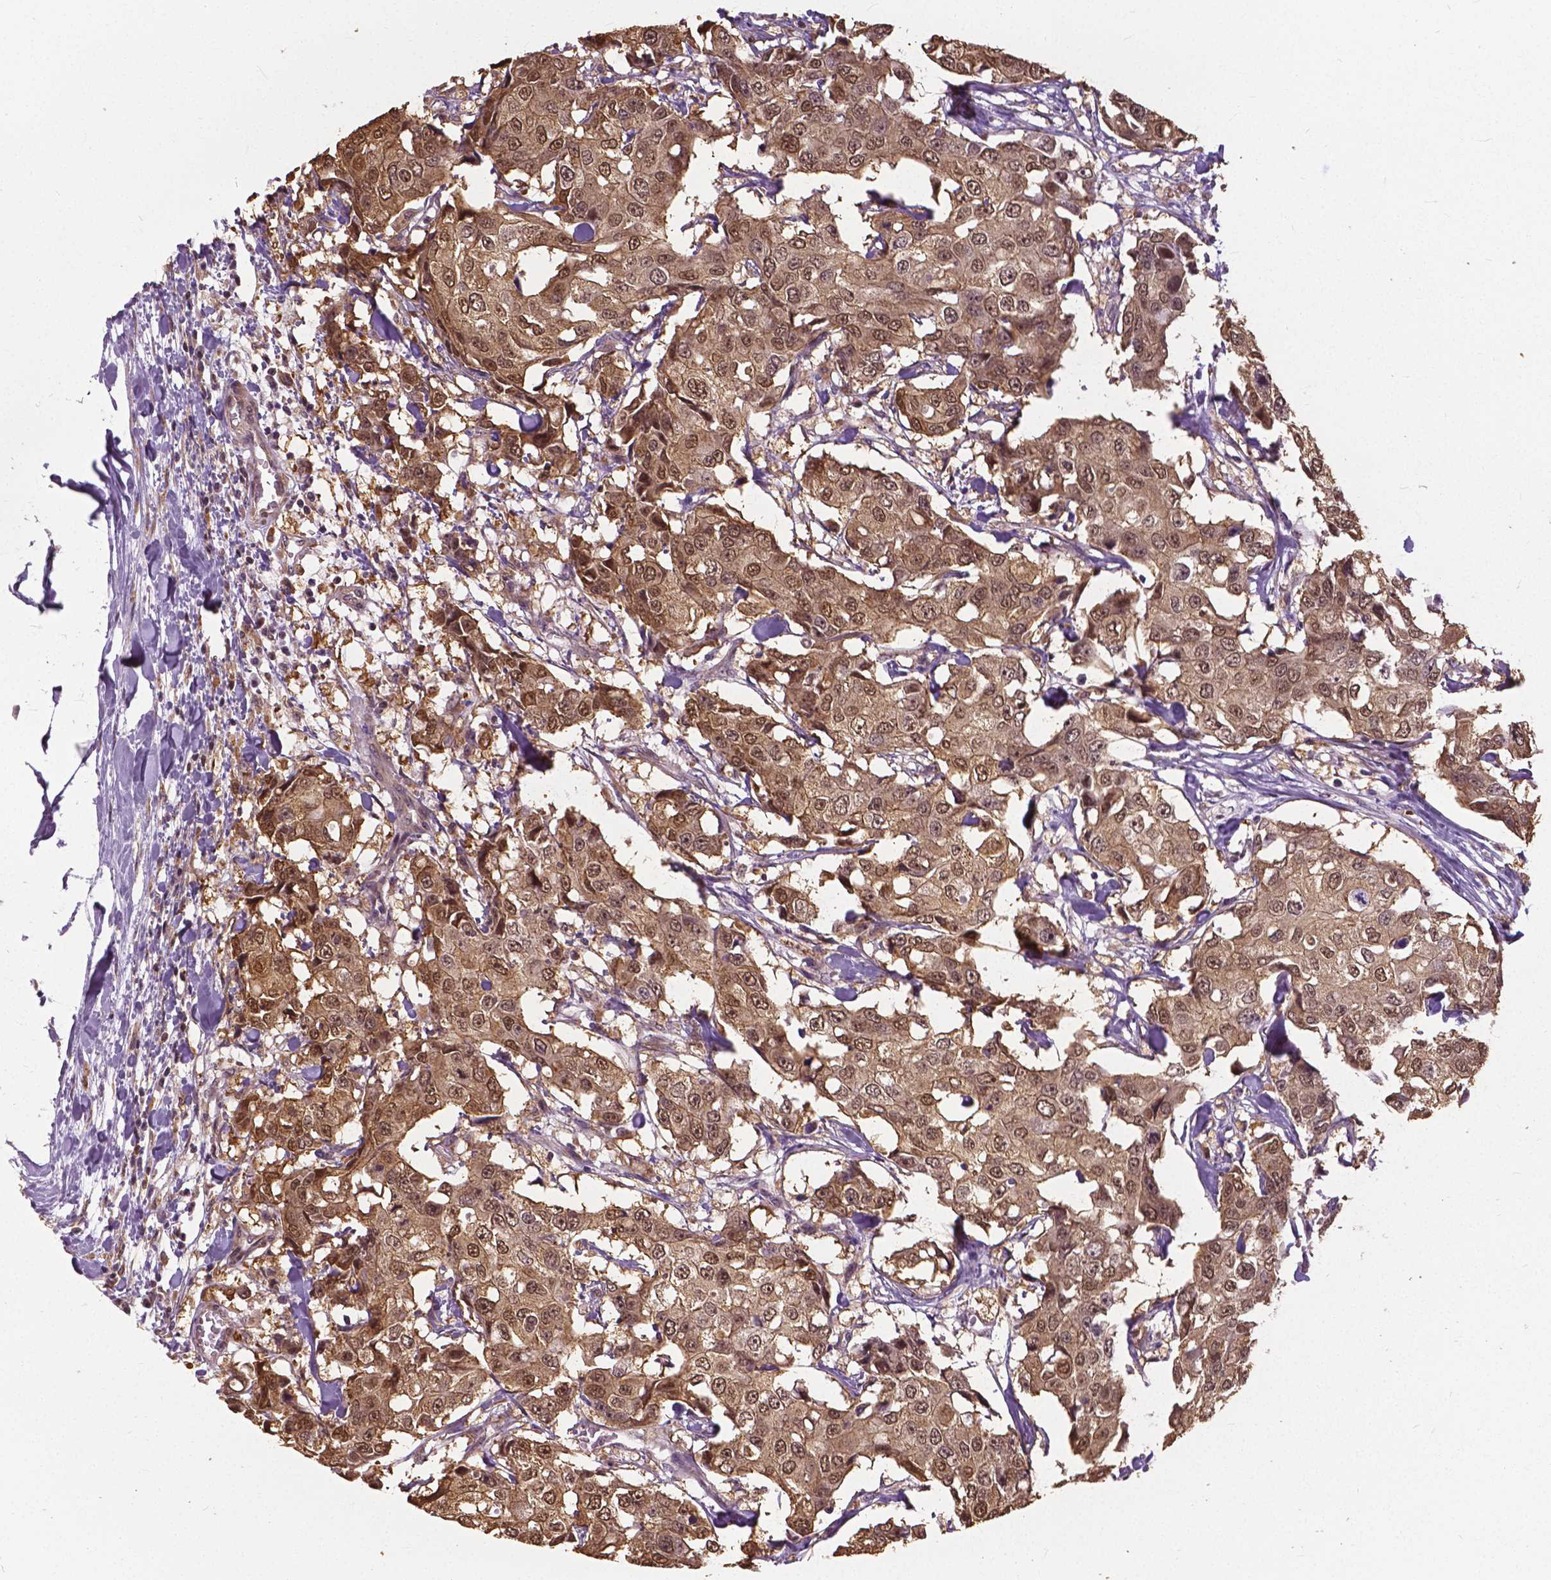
{"staining": {"intensity": "moderate", "quantity": ">75%", "location": "cytoplasmic/membranous,nuclear"}, "tissue": "breast cancer", "cell_type": "Tumor cells", "image_type": "cancer", "snomed": [{"axis": "morphology", "description": "Duct carcinoma"}, {"axis": "topography", "description": "Breast"}], "caption": "Human breast cancer (intraductal carcinoma) stained with a brown dye exhibits moderate cytoplasmic/membranous and nuclear positive staining in approximately >75% of tumor cells.", "gene": "ANXA13", "patient": {"sex": "female", "age": 27}}